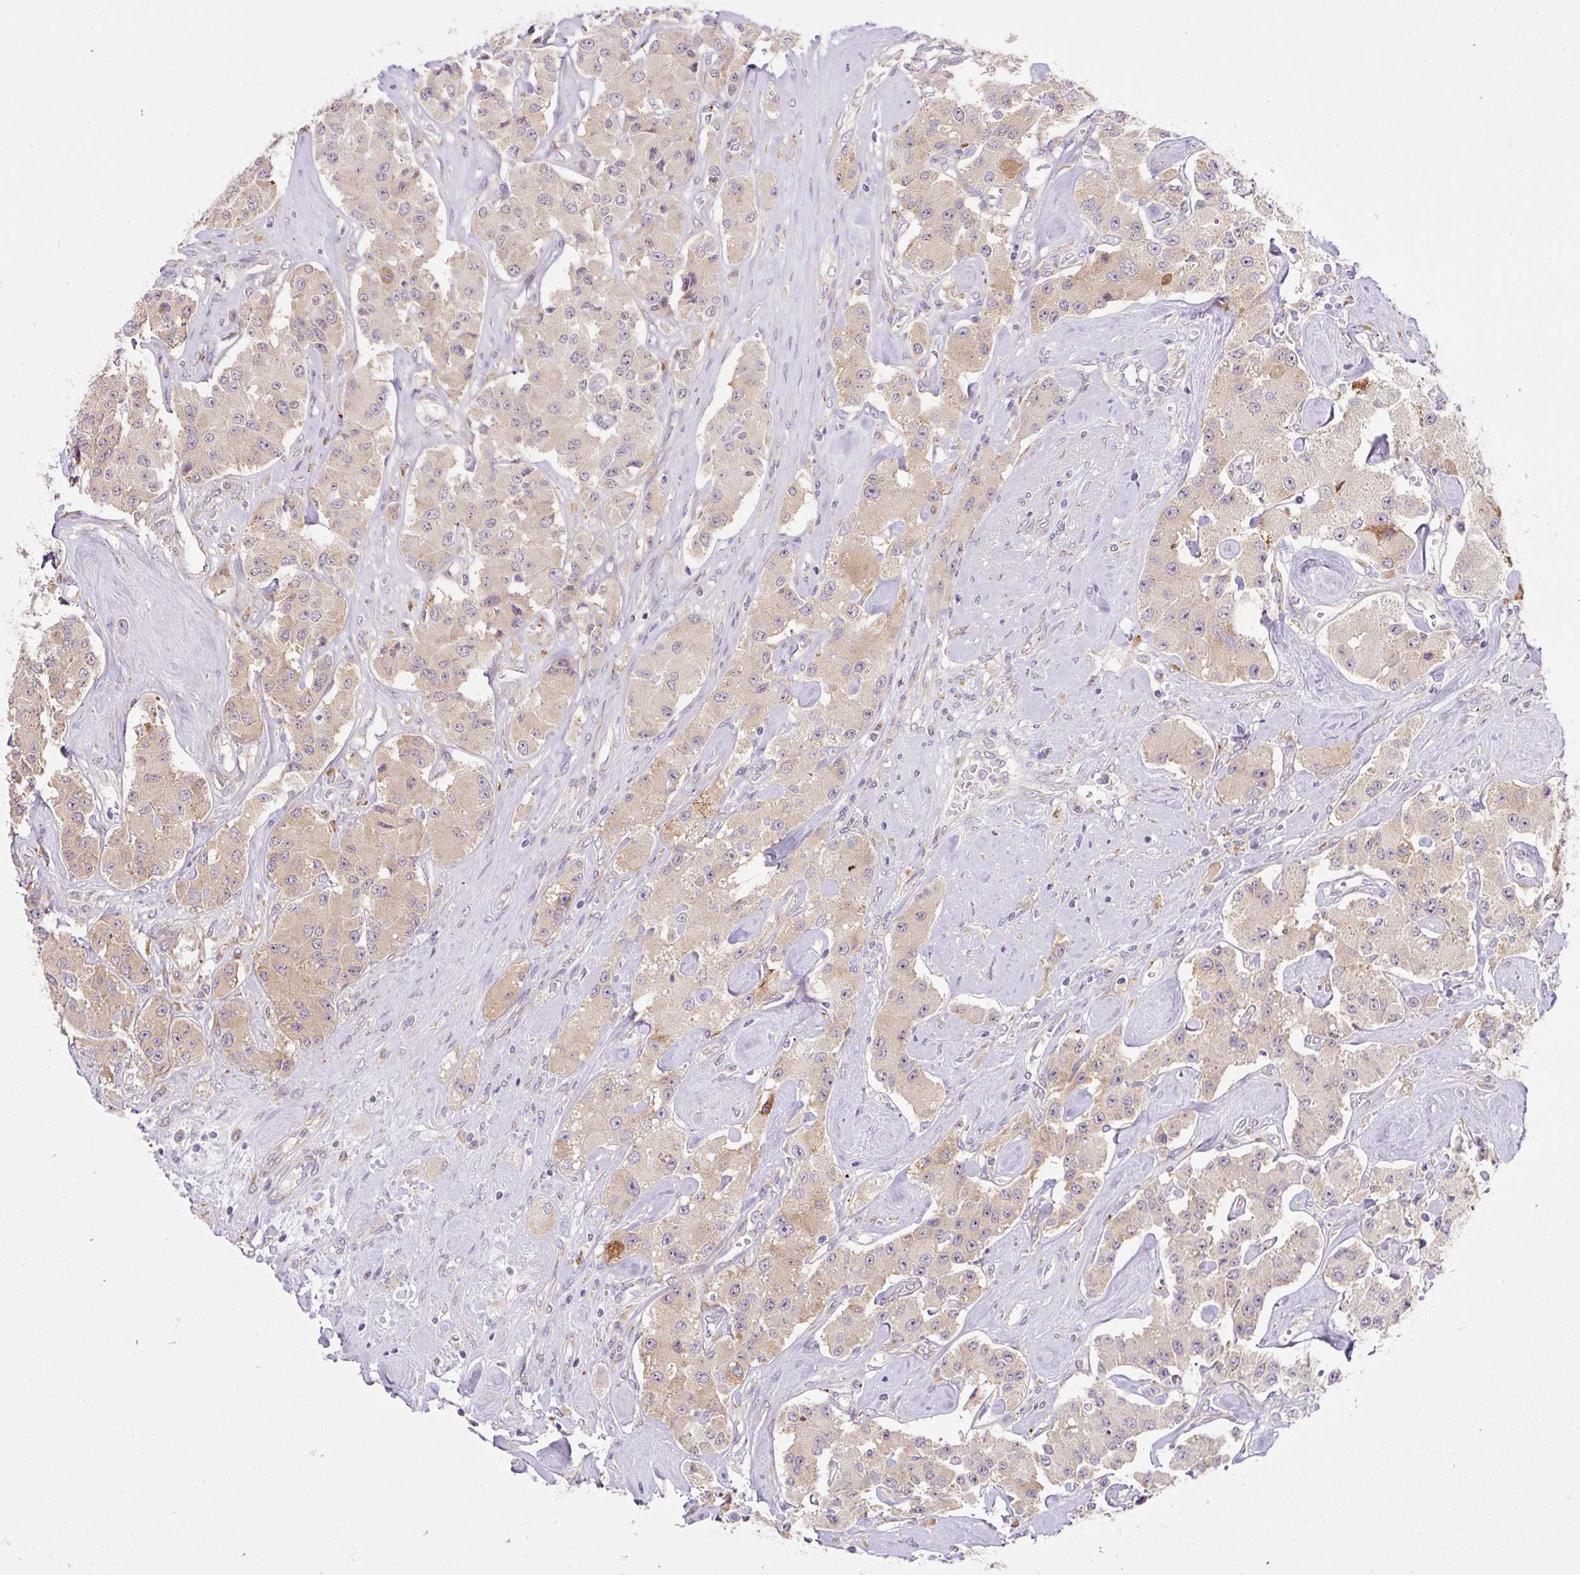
{"staining": {"intensity": "weak", "quantity": ">75%", "location": "cytoplasmic/membranous"}, "tissue": "carcinoid", "cell_type": "Tumor cells", "image_type": "cancer", "snomed": [{"axis": "morphology", "description": "Carcinoid, malignant, NOS"}, {"axis": "topography", "description": "Pancreas"}], "caption": "Carcinoid stained with IHC exhibits weak cytoplasmic/membranous expression in approximately >75% of tumor cells.", "gene": "POFUT1", "patient": {"sex": "male", "age": 41}}